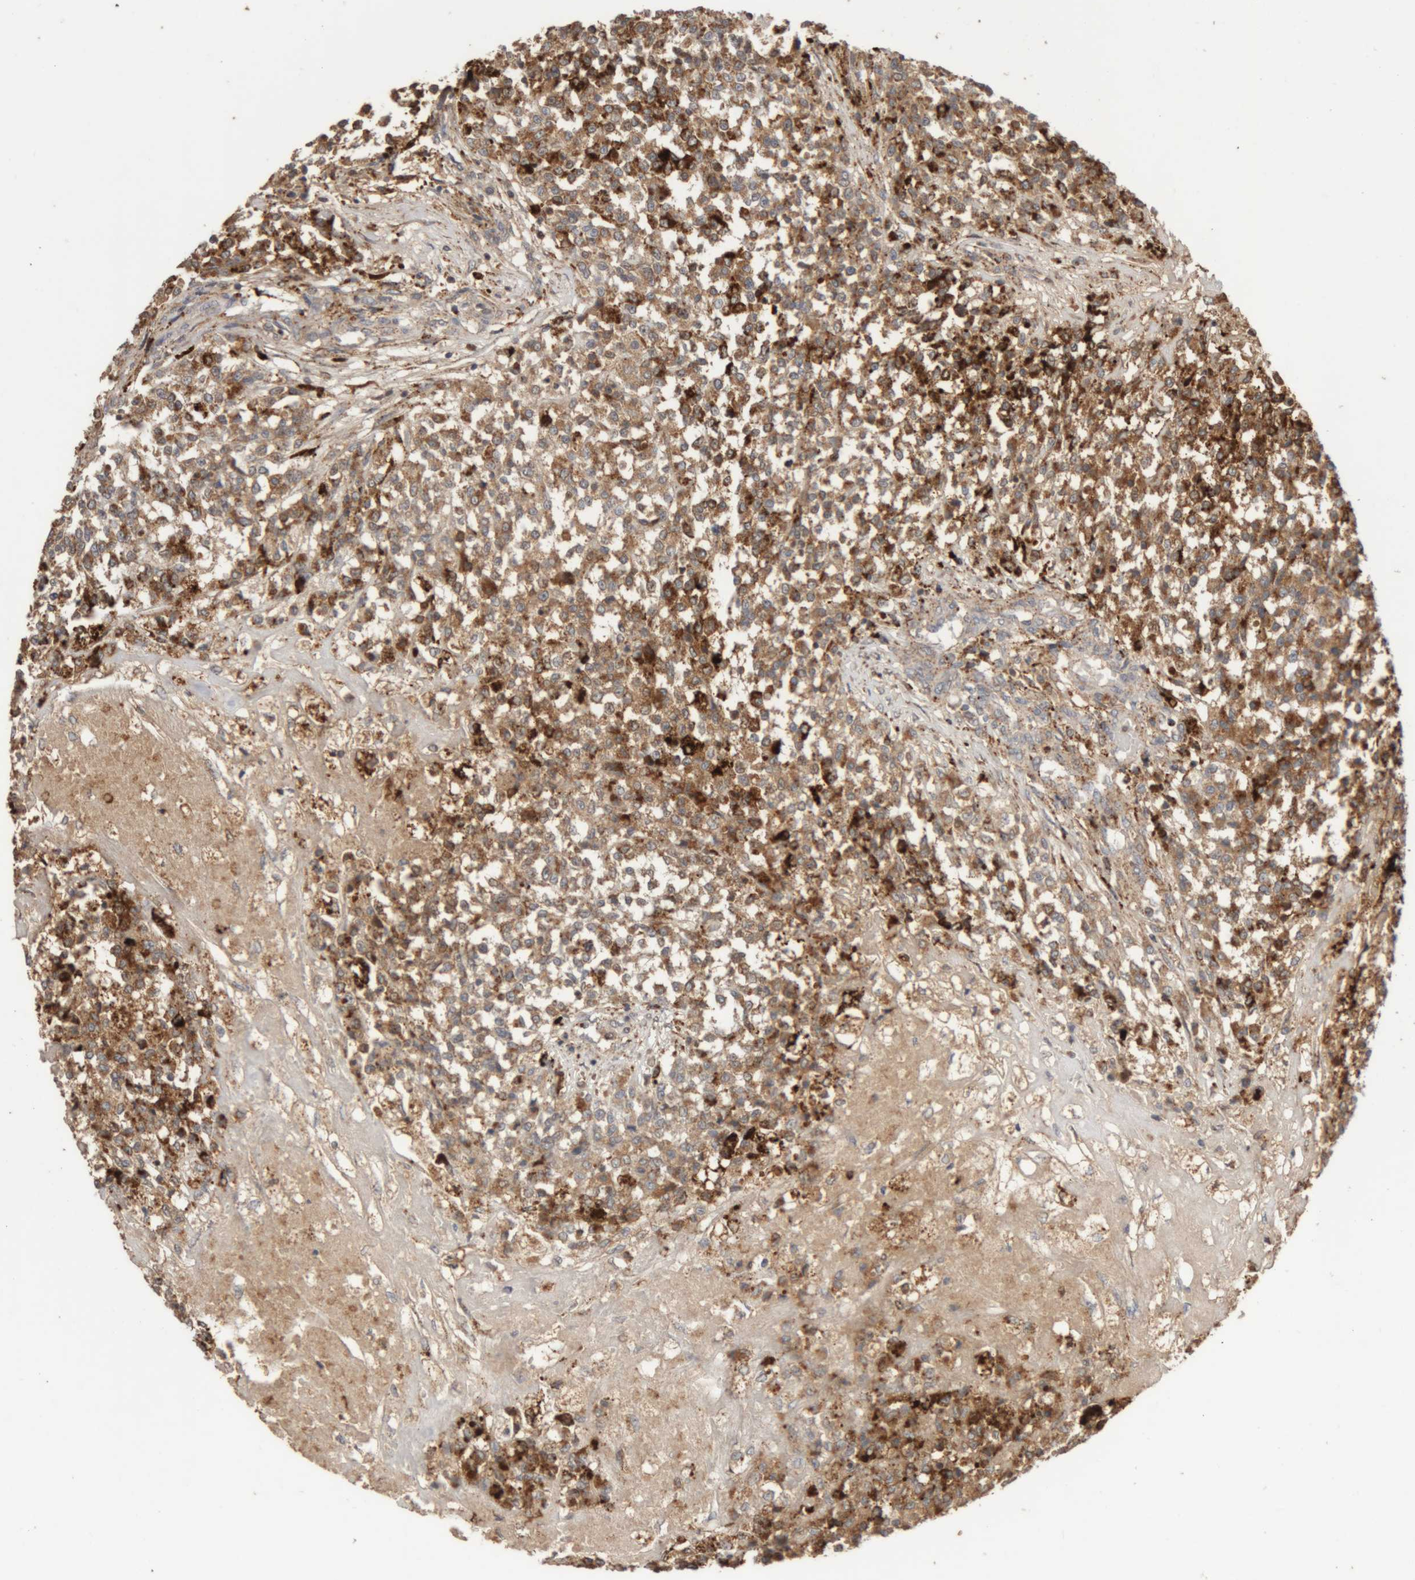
{"staining": {"intensity": "moderate", "quantity": ">75%", "location": "cytoplasmic/membranous"}, "tissue": "testis cancer", "cell_type": "Tumor cells", "image_type": "cancer", "snomed": [{"axis": "morphology", "description": "Seminoma, NOS"}, {"axis": "topography", "description": "Testis"}], "caption": "This is an image of IHC staining of testis cancer, which shows moderate expression in the cytoplasmic/membranous of tumor cells.", "gene": "ARSA", "patient": {"sex": "male", "age": 59}}